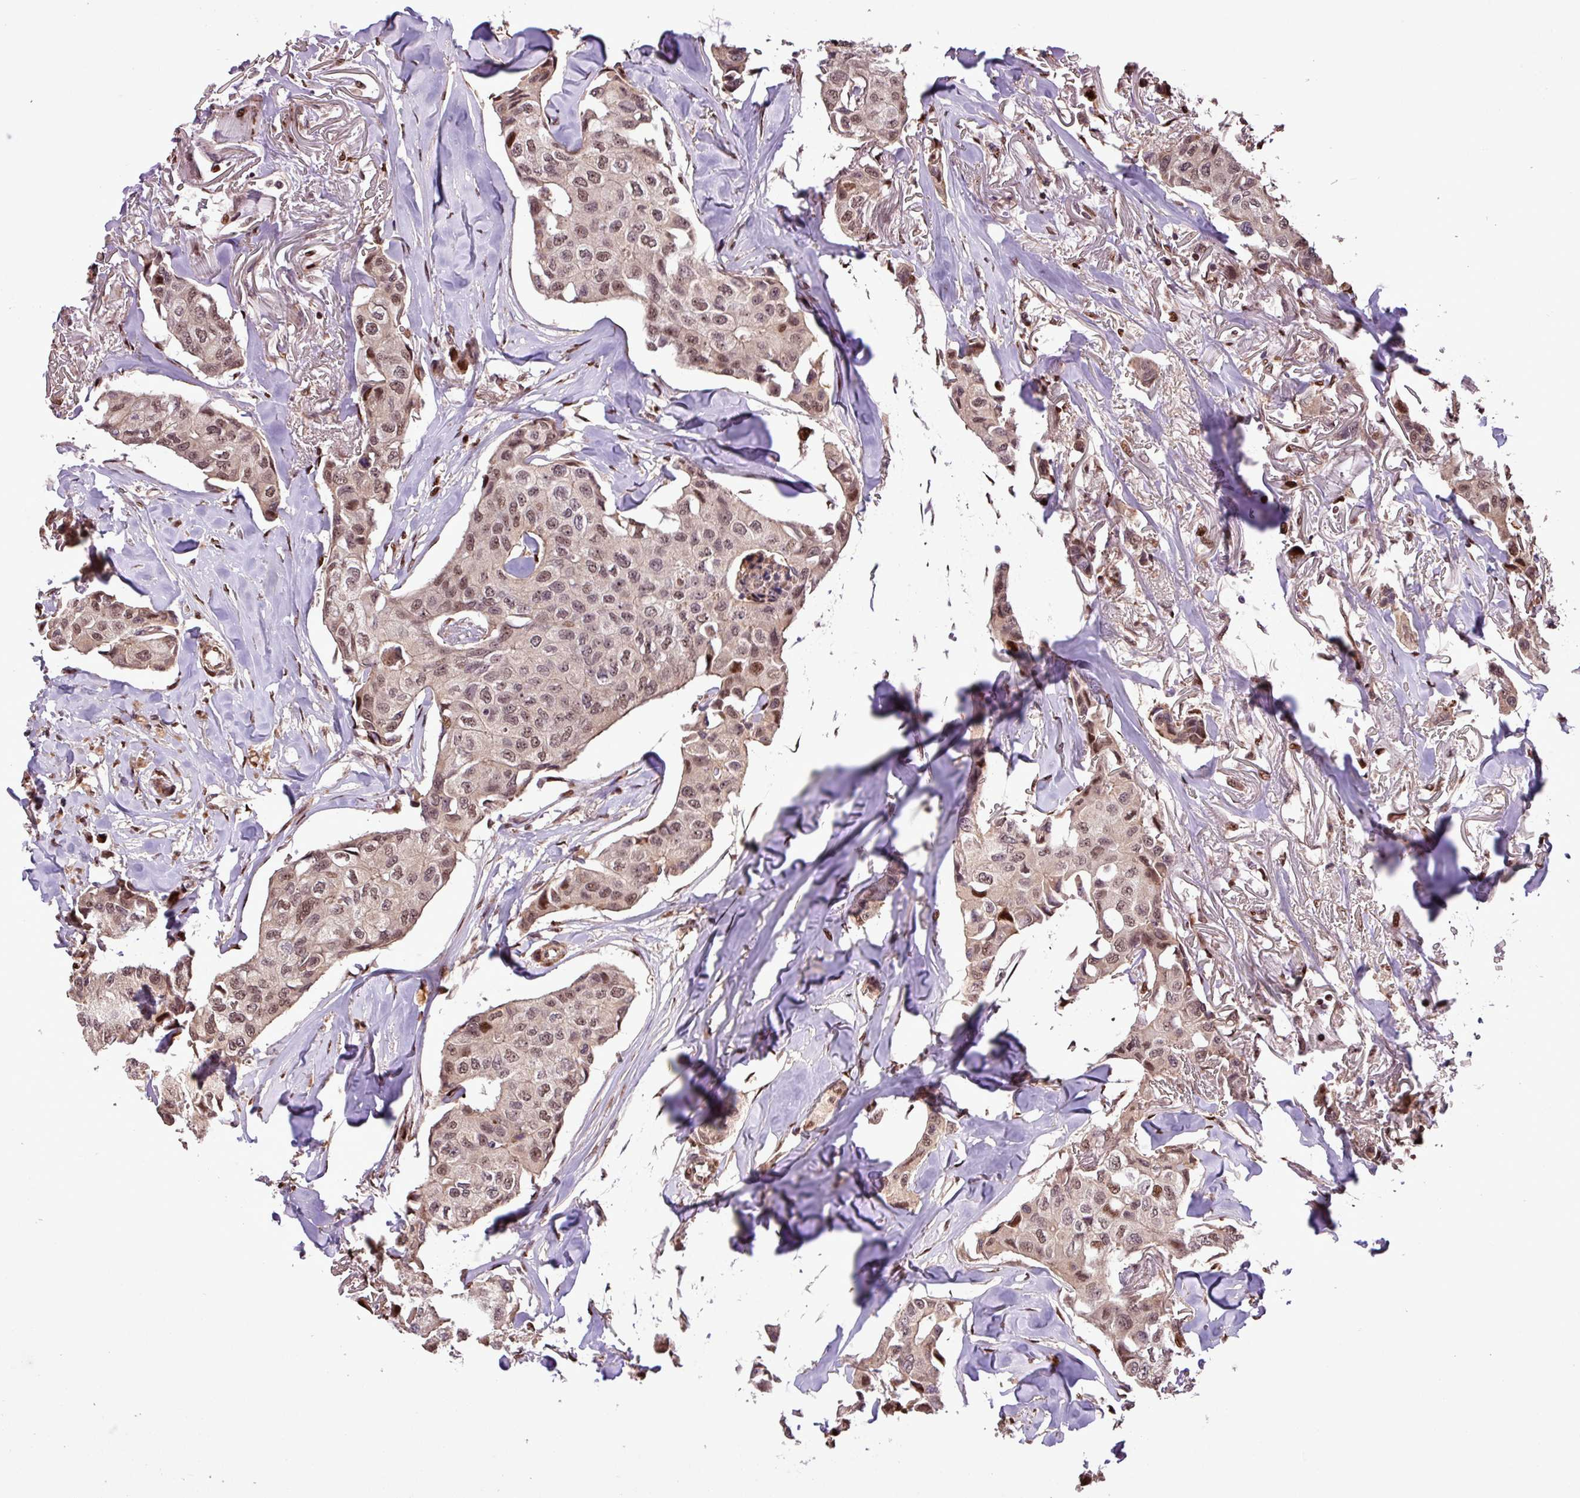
{"staining": {"intensity": "moderate", "quantity": ">75%", "location": "nuclear"}, "tissue": "breast cancer", "cell_type": "Tumor cells", "image_type": "cancer", "snomed": [{"axis": "morphology", "description": "Duct carcinoma"}, {"axis": "topography", "description": "Breast"}], "caption": "Human breast invasive ductal carcinoma stained with a protein marker shows moderate staining in tumor cells.", "gene": "SLC22A24", "patient": {"sex": "female", "age": 80}}